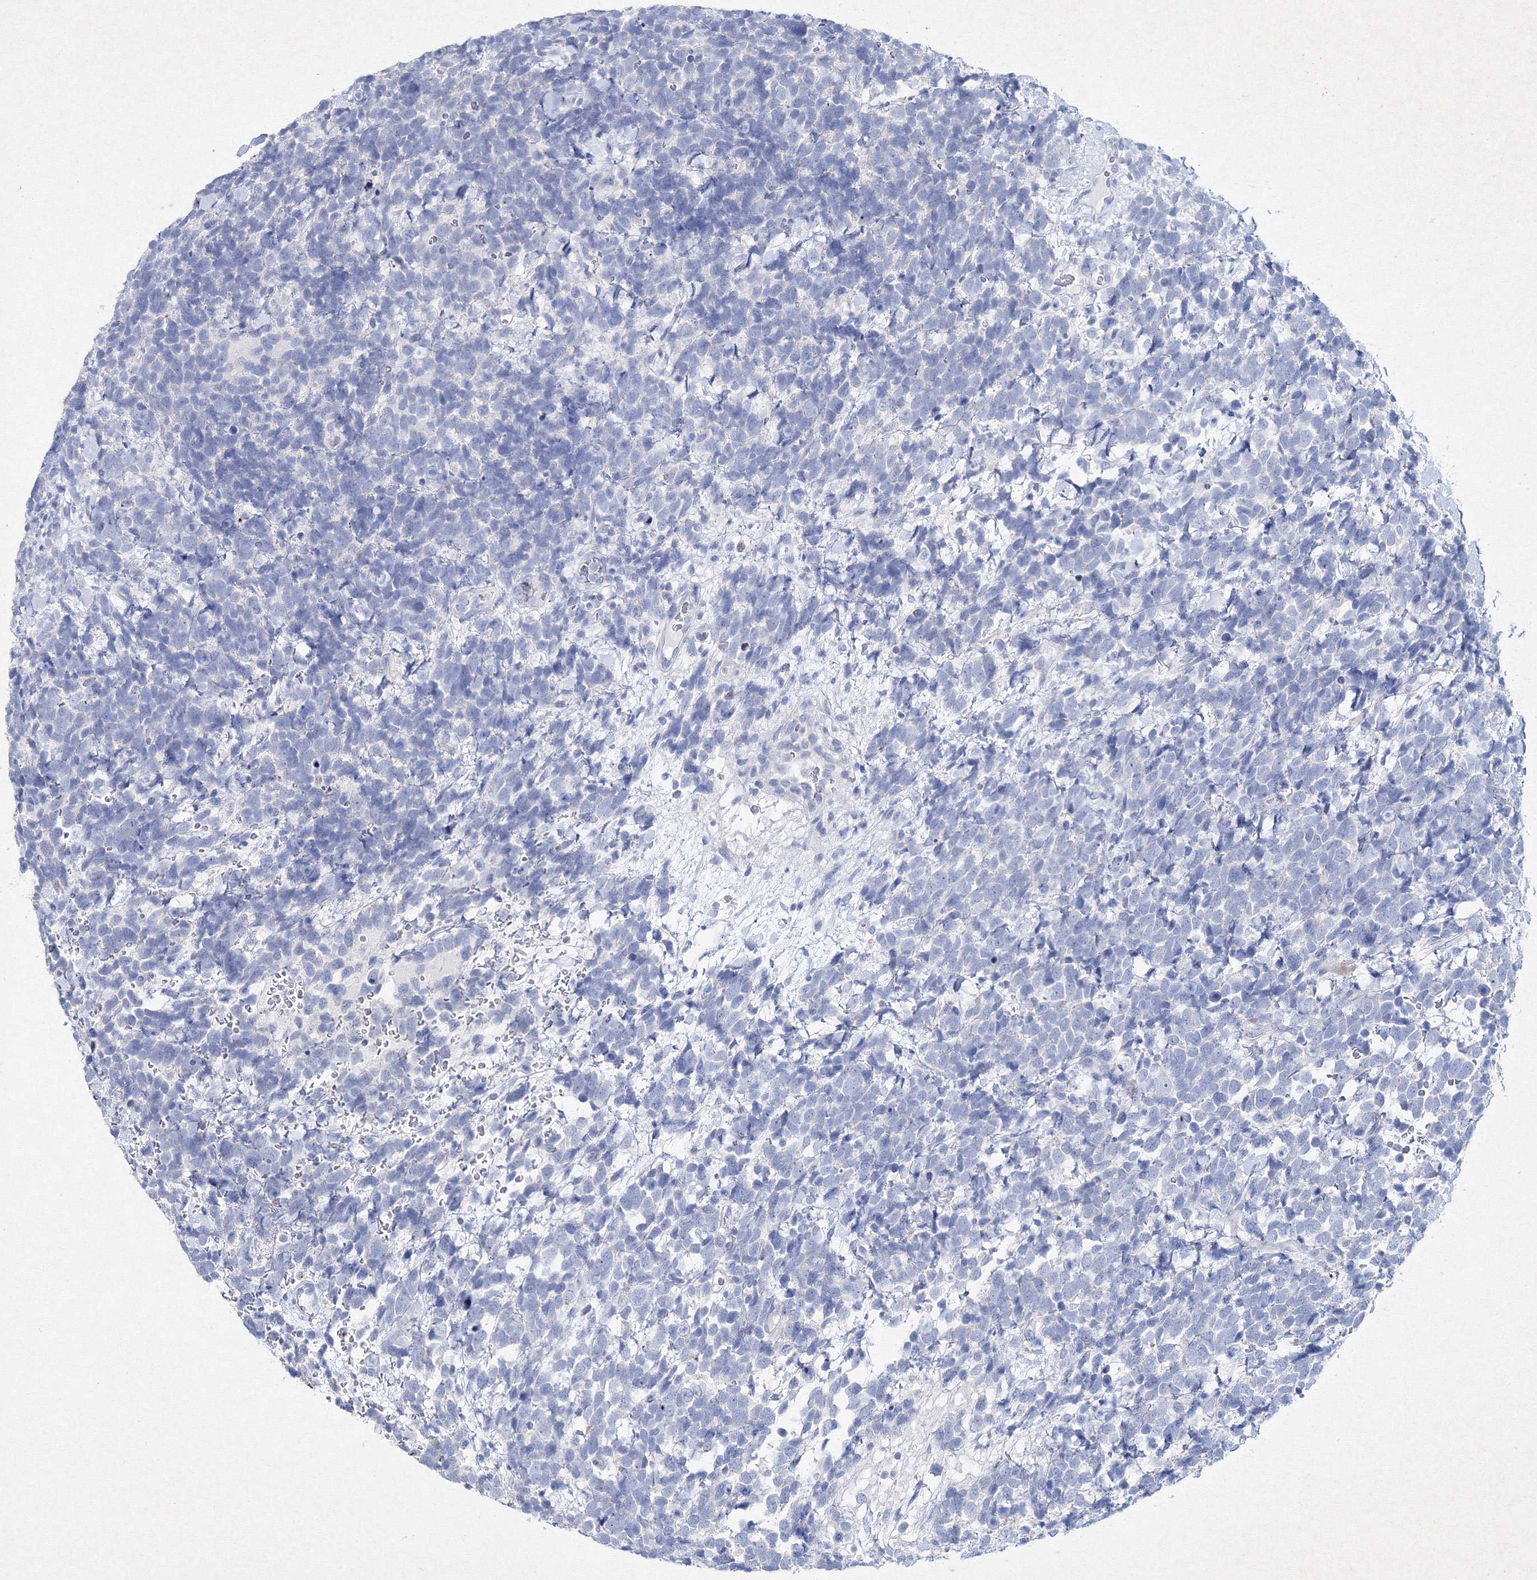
{"staining": {"intensity": "negative", "quantity": "none", "location": "none"}, "tissue": "urothelial cancer", "cell_type": "Tumor cells", "image_type": "cancer", "snomed": [{"axis": "morphology", "description": "Urothelial carcinoma, High grade"}, {"axis": "topography", "description": "Urinary bladder"}], "caption": "IHC histopathology image of neoplastic tissue: urothelial cancer stained with DAB (3,3'-diaminobenzidine) displays no significant protein positivity in tumor cells.", "gene": "SMIM29", "patient": {"sex": "female", "age": 82}}